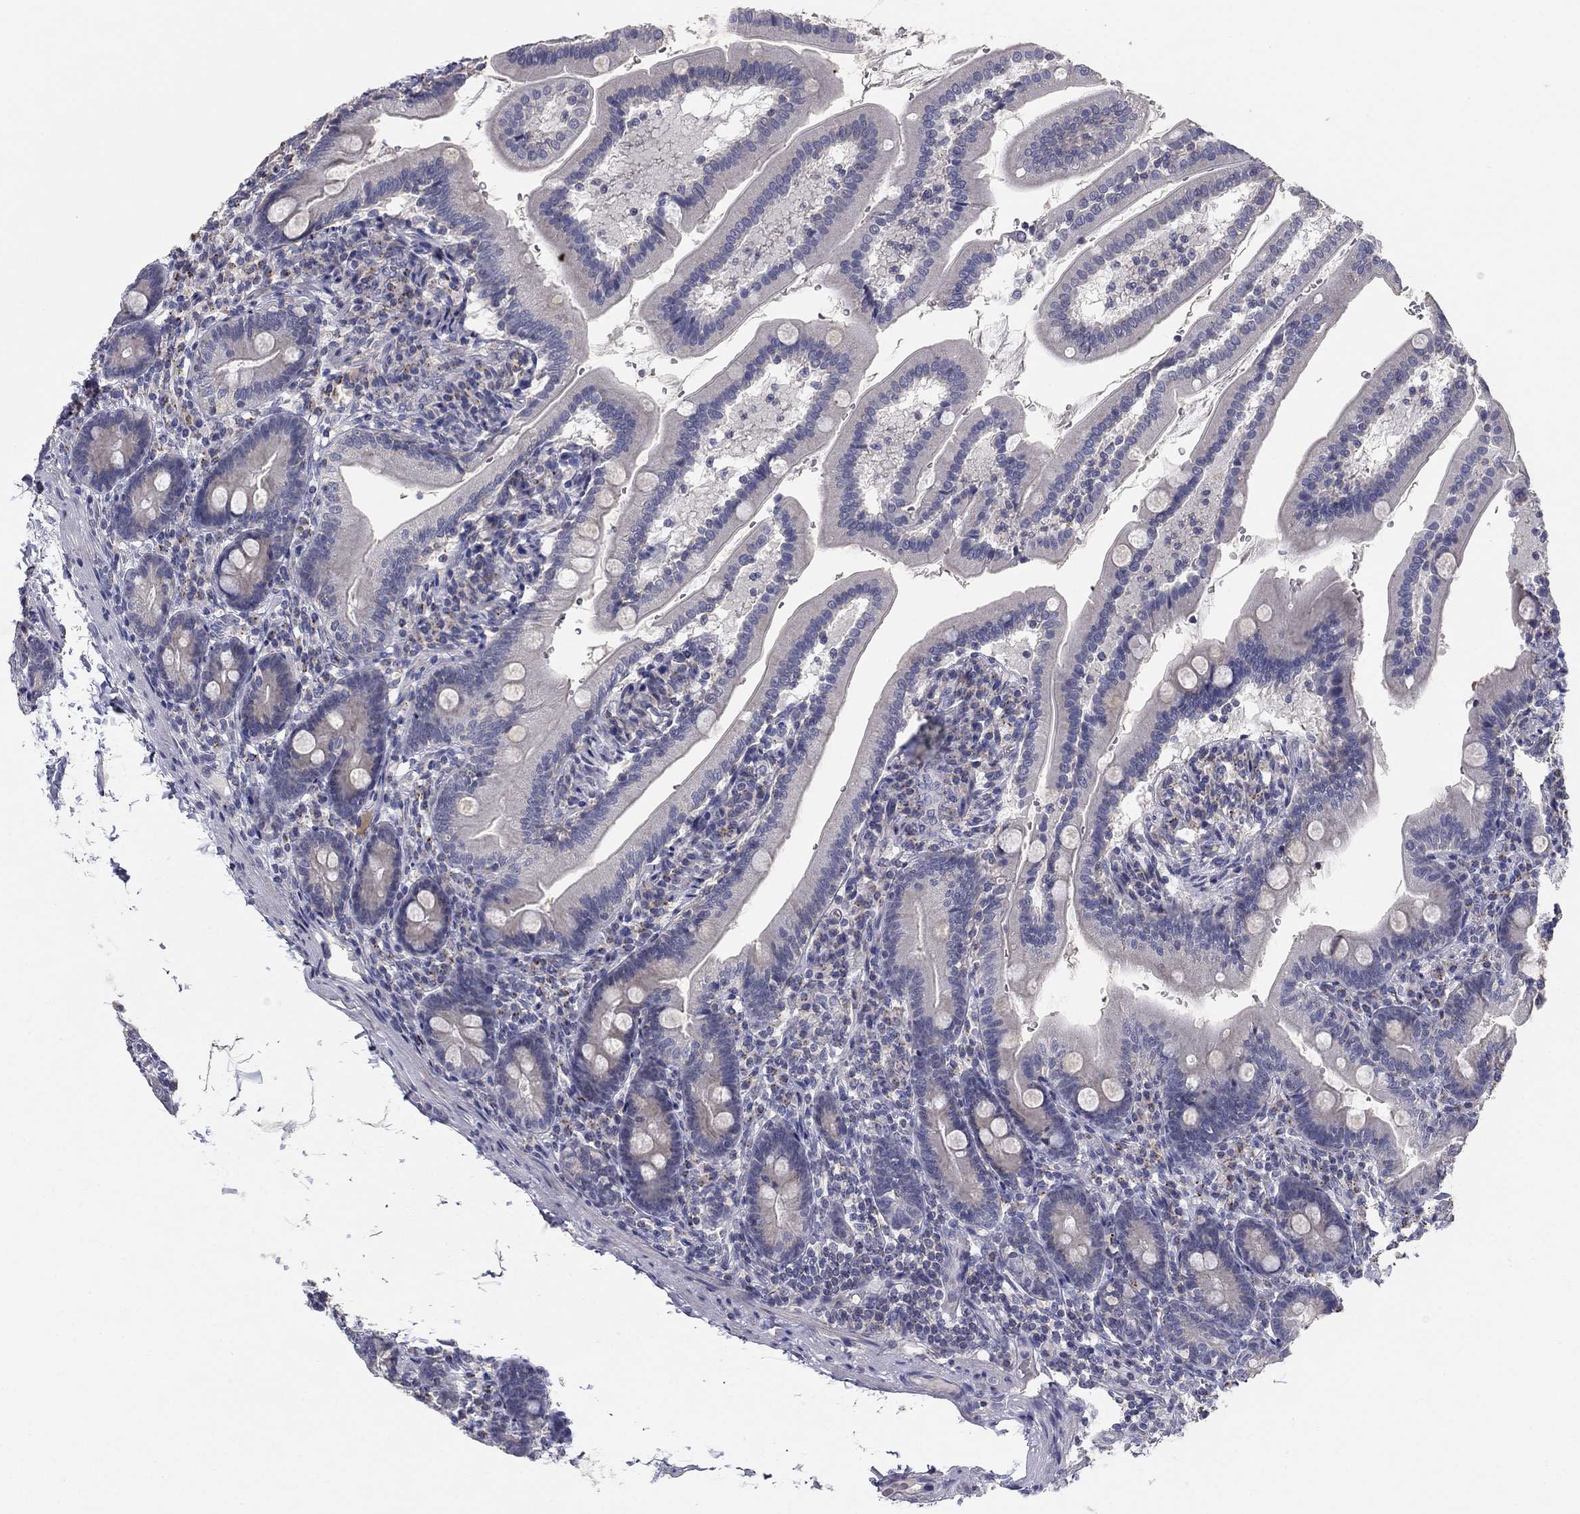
{"staining": {"intensity": "negative", "quantity": "none", "location": "none"}, "tissue": "duodenum", "cell_type": "Glandular cells", "image_type": "normal", "snomed": [{"axis": "morphology", "description": "Normal tissue, NOS"}, {"axis": "topography", "description": "Duodenum"}], "caption": "Immunohistochemistry of unremarkable human duodenum demonstrates no expression in glandular cells.", "gene": "SEPTIN3", "patient": {"sex": "female", "age": 67}}